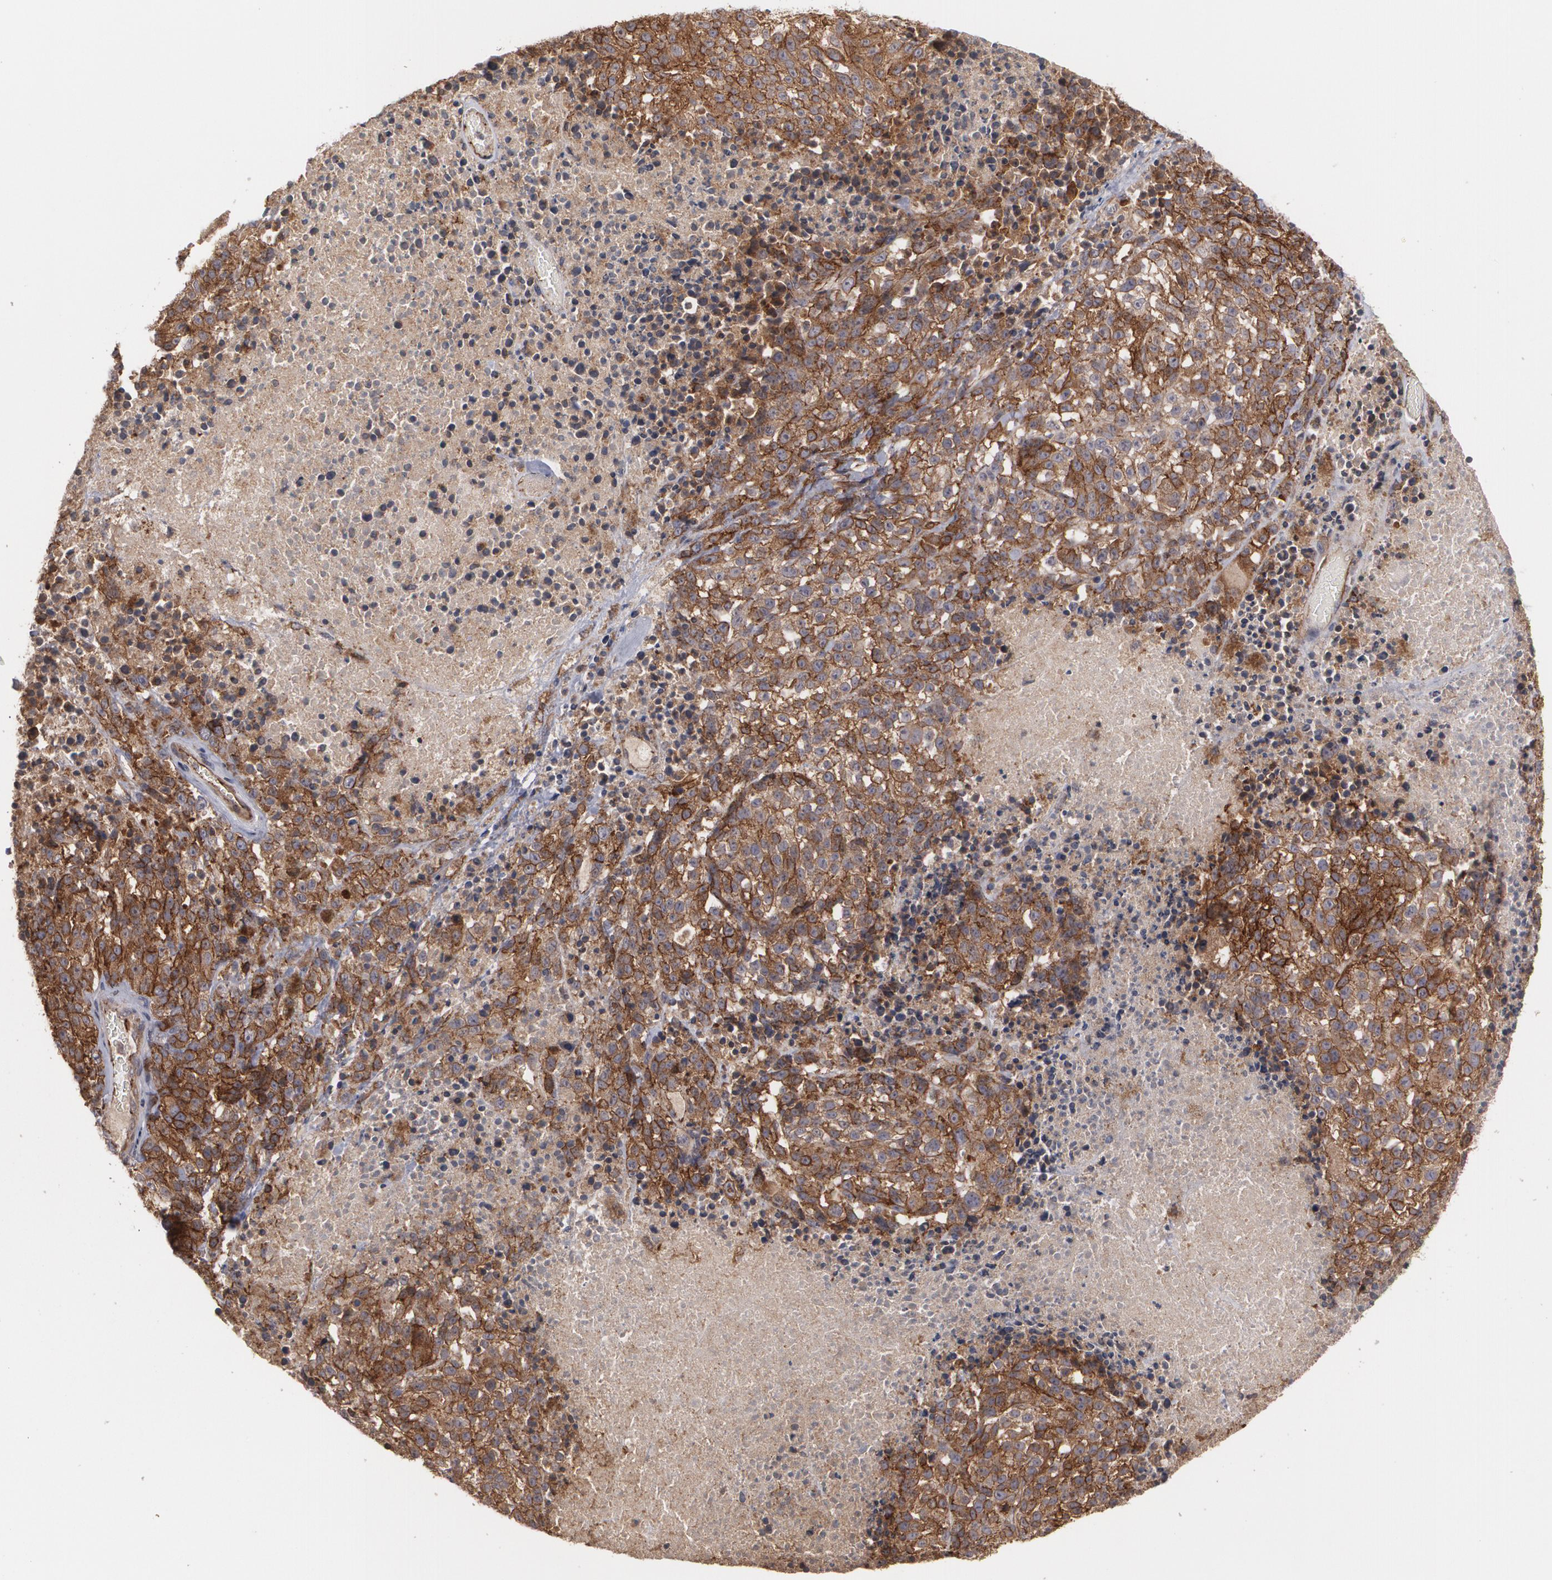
{"staining": {"intensity": "moderate", "quantity": ">75%", "location": "cytoplasmic/membranous"}, "tissue": "melanoma", "cell_type": "Tumor cells", "image_type": "cancer", "snomed": [{"axis": "morphology", "description": "Malignant melanoma, Metastatic site"}, {"axis": "topography", "description": "Cerebral cortex"}], "caption": "A high-resolution image shows IHC staining of melanoma, which reveals moderate cytoplasmic/membranous positivity in about >75% of tumor cells. The protein is shown in brown color, while the nuclei are stained blue.", "gene": "TJP1", "patient": {"sex": "female", "age": 52}}